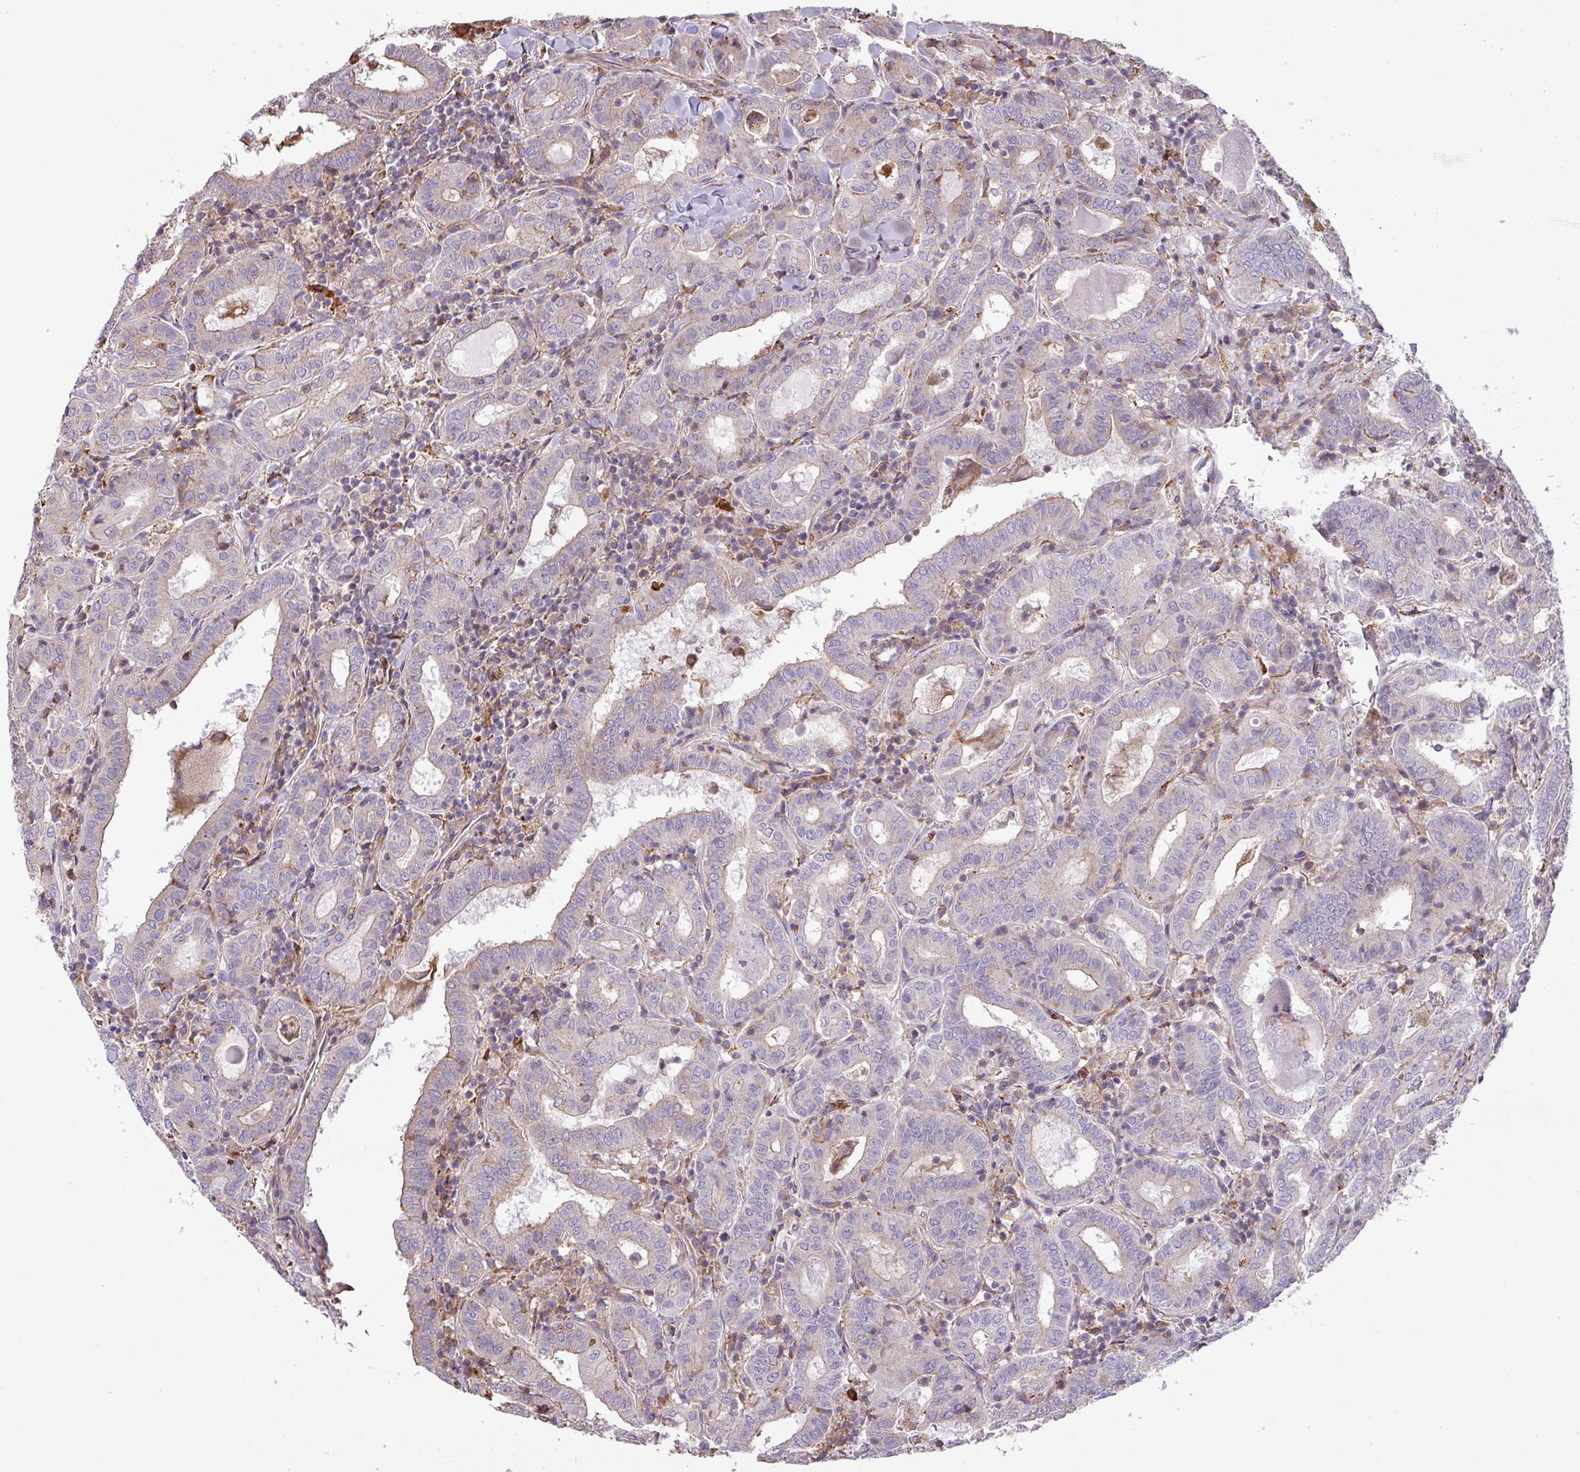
{"staining": {"intensity": "moderate", "quantity": "<25%", "location": "cytoplasmic/membranous"}, "tissue": "thyroid cancer", "cell_type": "Tumor cells", "image_type": "cancer", "snomed": [{"axis": "morphology", "description": "Papillary adenocarcinoma, NOS"}, {"axis": "topography", "description": "Thyroid gland"}], "caption": "This is a histology image of immunohistochemistry (IHC) staining of thyroid papillary adenocarcinoma, which shows moderate expression in the cytoplasmic/membranous of tumor cells.", "gene": "LRRC41", "patient": {"sex": "female", "age": 72}}